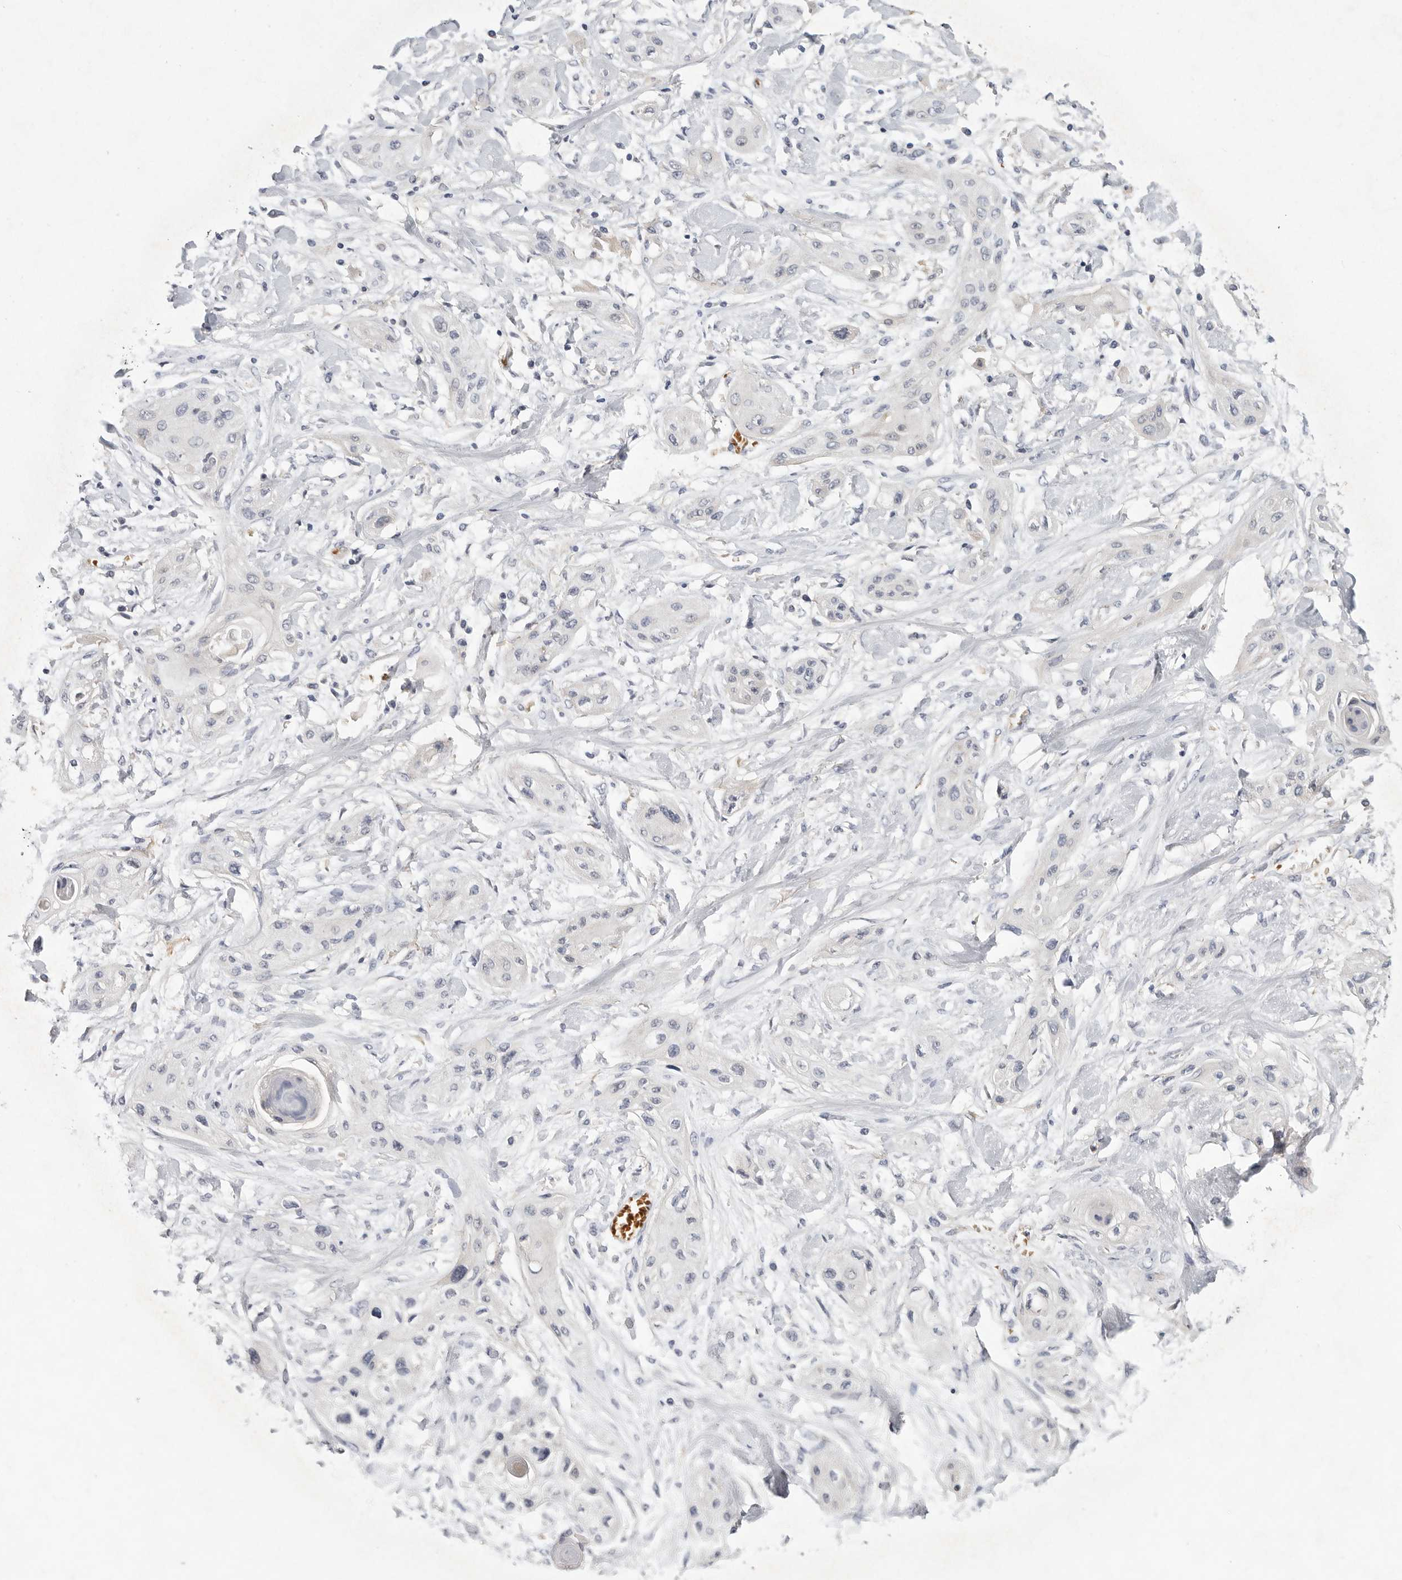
{"staining": {"intensity": "negative", "quantity": "none", "location": "none"}, "tissue": "lung cancer", "cell_type": "Tumor cells", "image_type": "cancer", "snomed": [{"axis": "morphology", "description": "Squamous cell carcinoma, NOS"}, {"axis": "topography", "description": "Lung"}], "caption": "Tumor cells show no significant expression in squamous cell carcinoma (lung).", "gene": "CFAP298", "patient": {"sex": "female", "age": 47}}